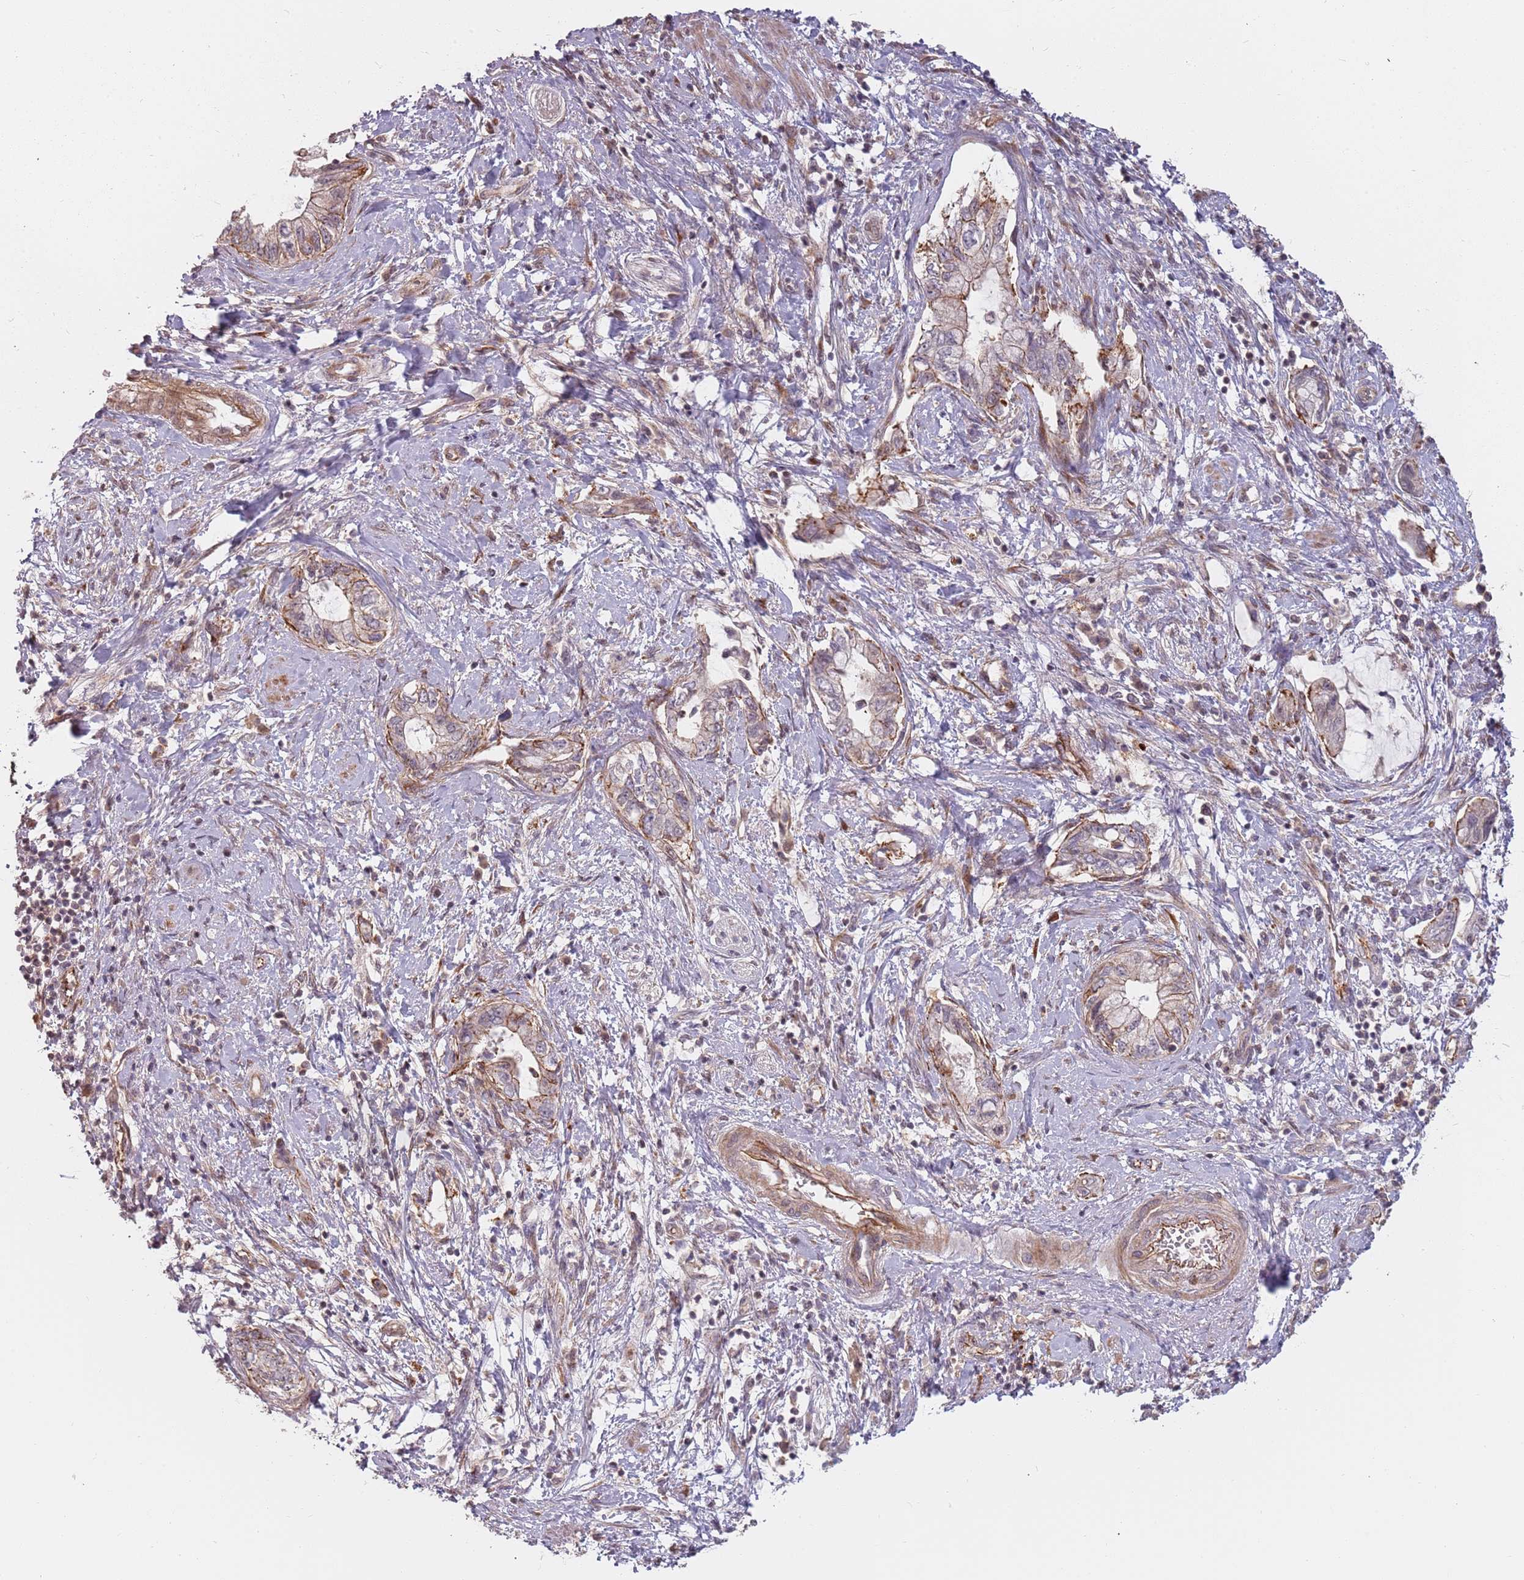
{"staining": {"intensity": "moderate", "quantity": "25%-75%", "location": "cytoplasmic/membranous"}, "tissue": "pancreatic cancer", "cell_type": "Tumor cells", "image_type": "cancer", "snomed": [{"axis": "morphology", "description": "Adenocarcinoma, NOS"}, {"axis": "topography", "description": "Pancreas"}], "caption": "DAB immunohistochemical staining of human pancreatic cancer (adenocarcinoma) exhibits moderate cytoplasmic/membranous protein staining in about 25%-75% of tumor cells.", "gene": "PPP1R14C", "patient": {"sex": "female", "age": 73}}